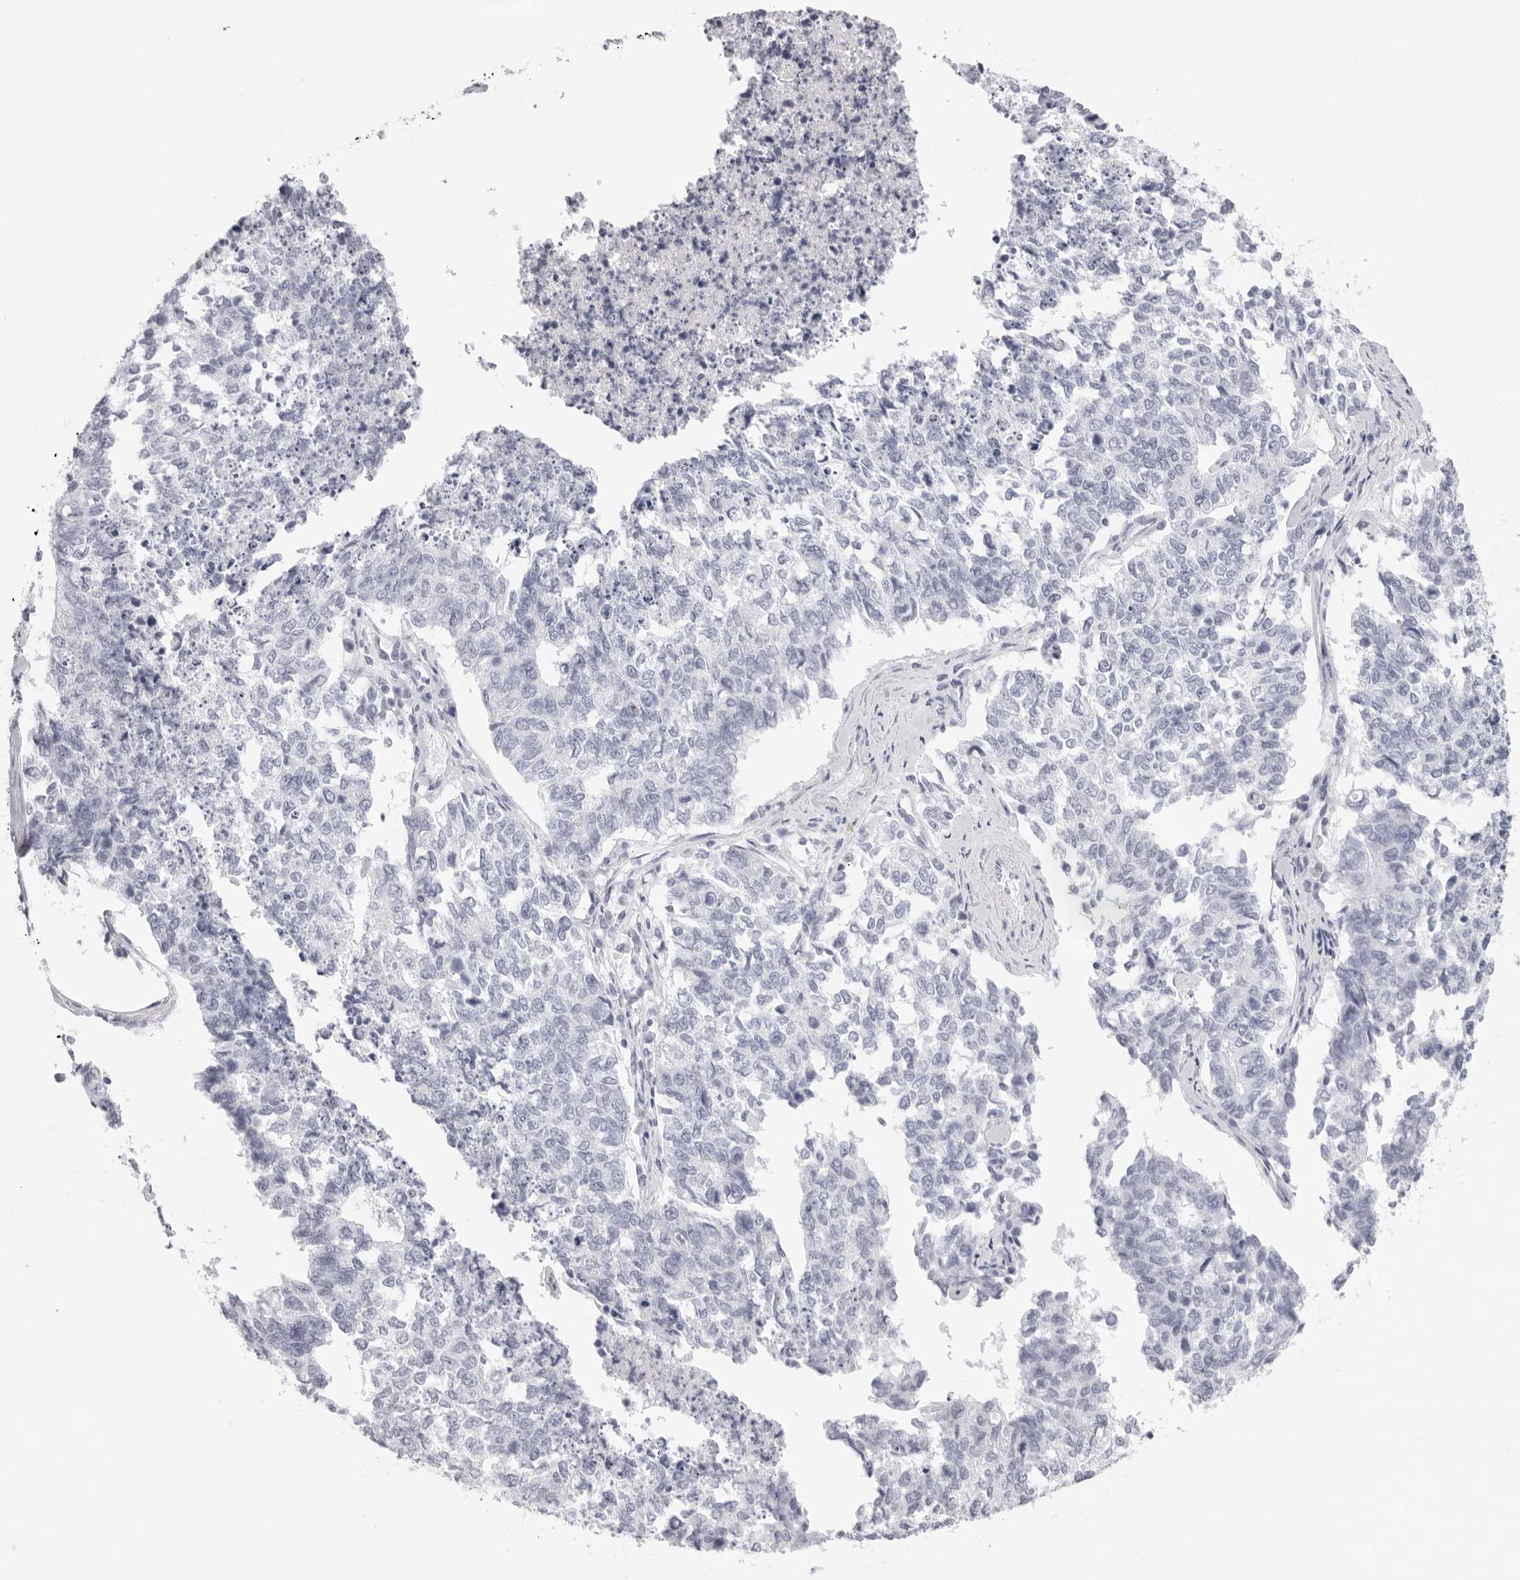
{"staining": {"intensity": "negative", "quantity": "none", "location": "none"}, "tissue": "cervical cancer", "cell_type": "Tumor cells", "image_type": "cancer", "snomed": [{"axis": "morphology", "description": "Squamous cell carcinoma, NOS"}, {"axis": "topography", "description": "Cervix"}], "caption": "An immunohistochemistry (IHC) micrograph of cervical cancer is shown. There is no staining in tumor cells of cervical cancer.", "gene": "CST5", "patient": {"sex": "female", "age": 63}}